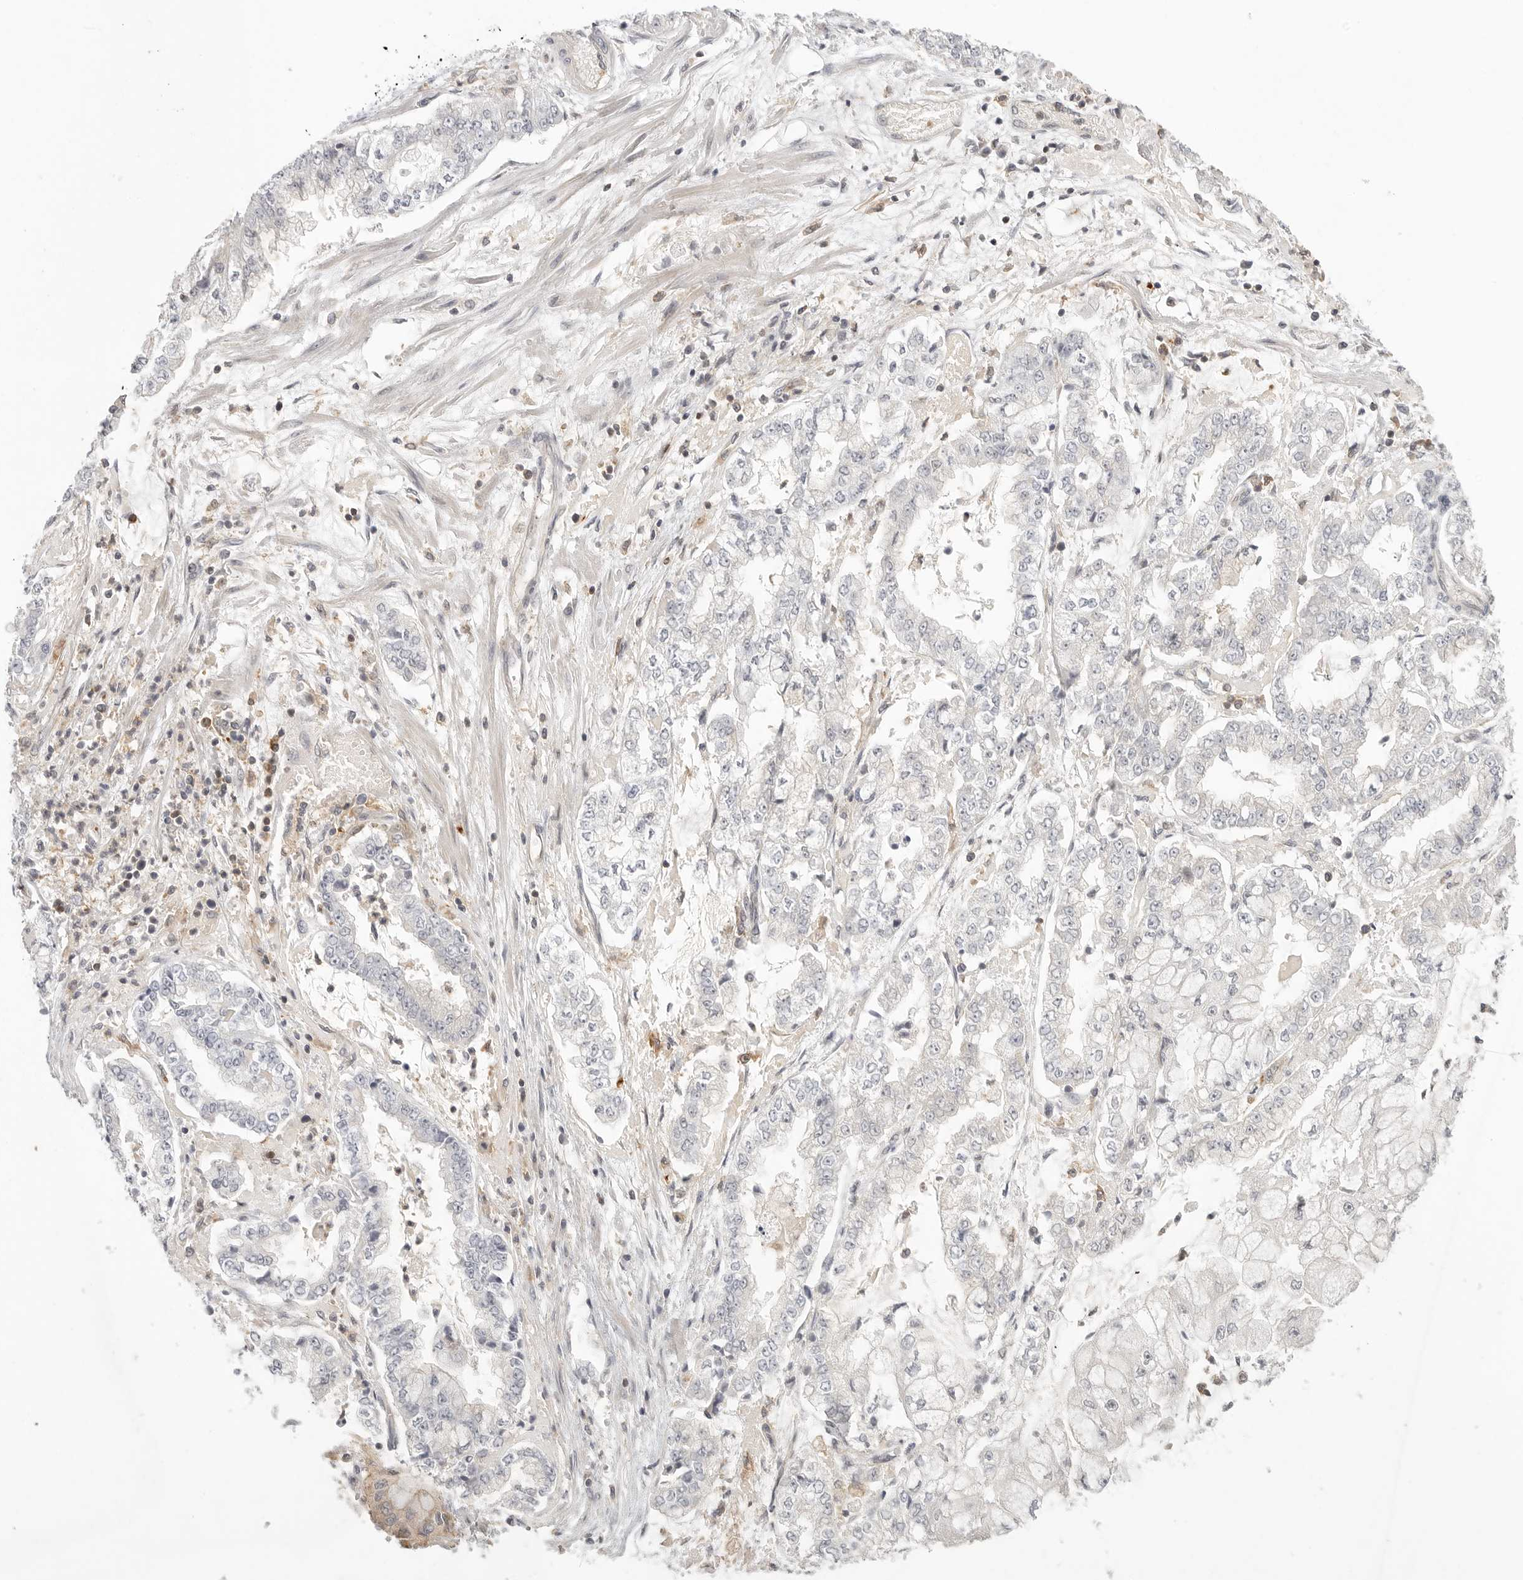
{"staining": {"intensity": "negative", "quantity": "none", "location": "none"}, "tissue": "stomach cancer", "cell_type": "Tumor cells", "image_type": "cancer", "snomed": [{"axis": "morphology", "description": "Adenocarcinoma, NOS"}, {"axis": "topography", "description": "Stomach"}], "caption": "Immunohistochemistry (IHC) of stomach cancer shows no positivity in tumor cells. (DAB (3,3'-diaminobenzidine) immunohistochemistry with hematoxylin counter stain).", "gene": "DBNL", "patient": {"sex": "male", "age": 76}}